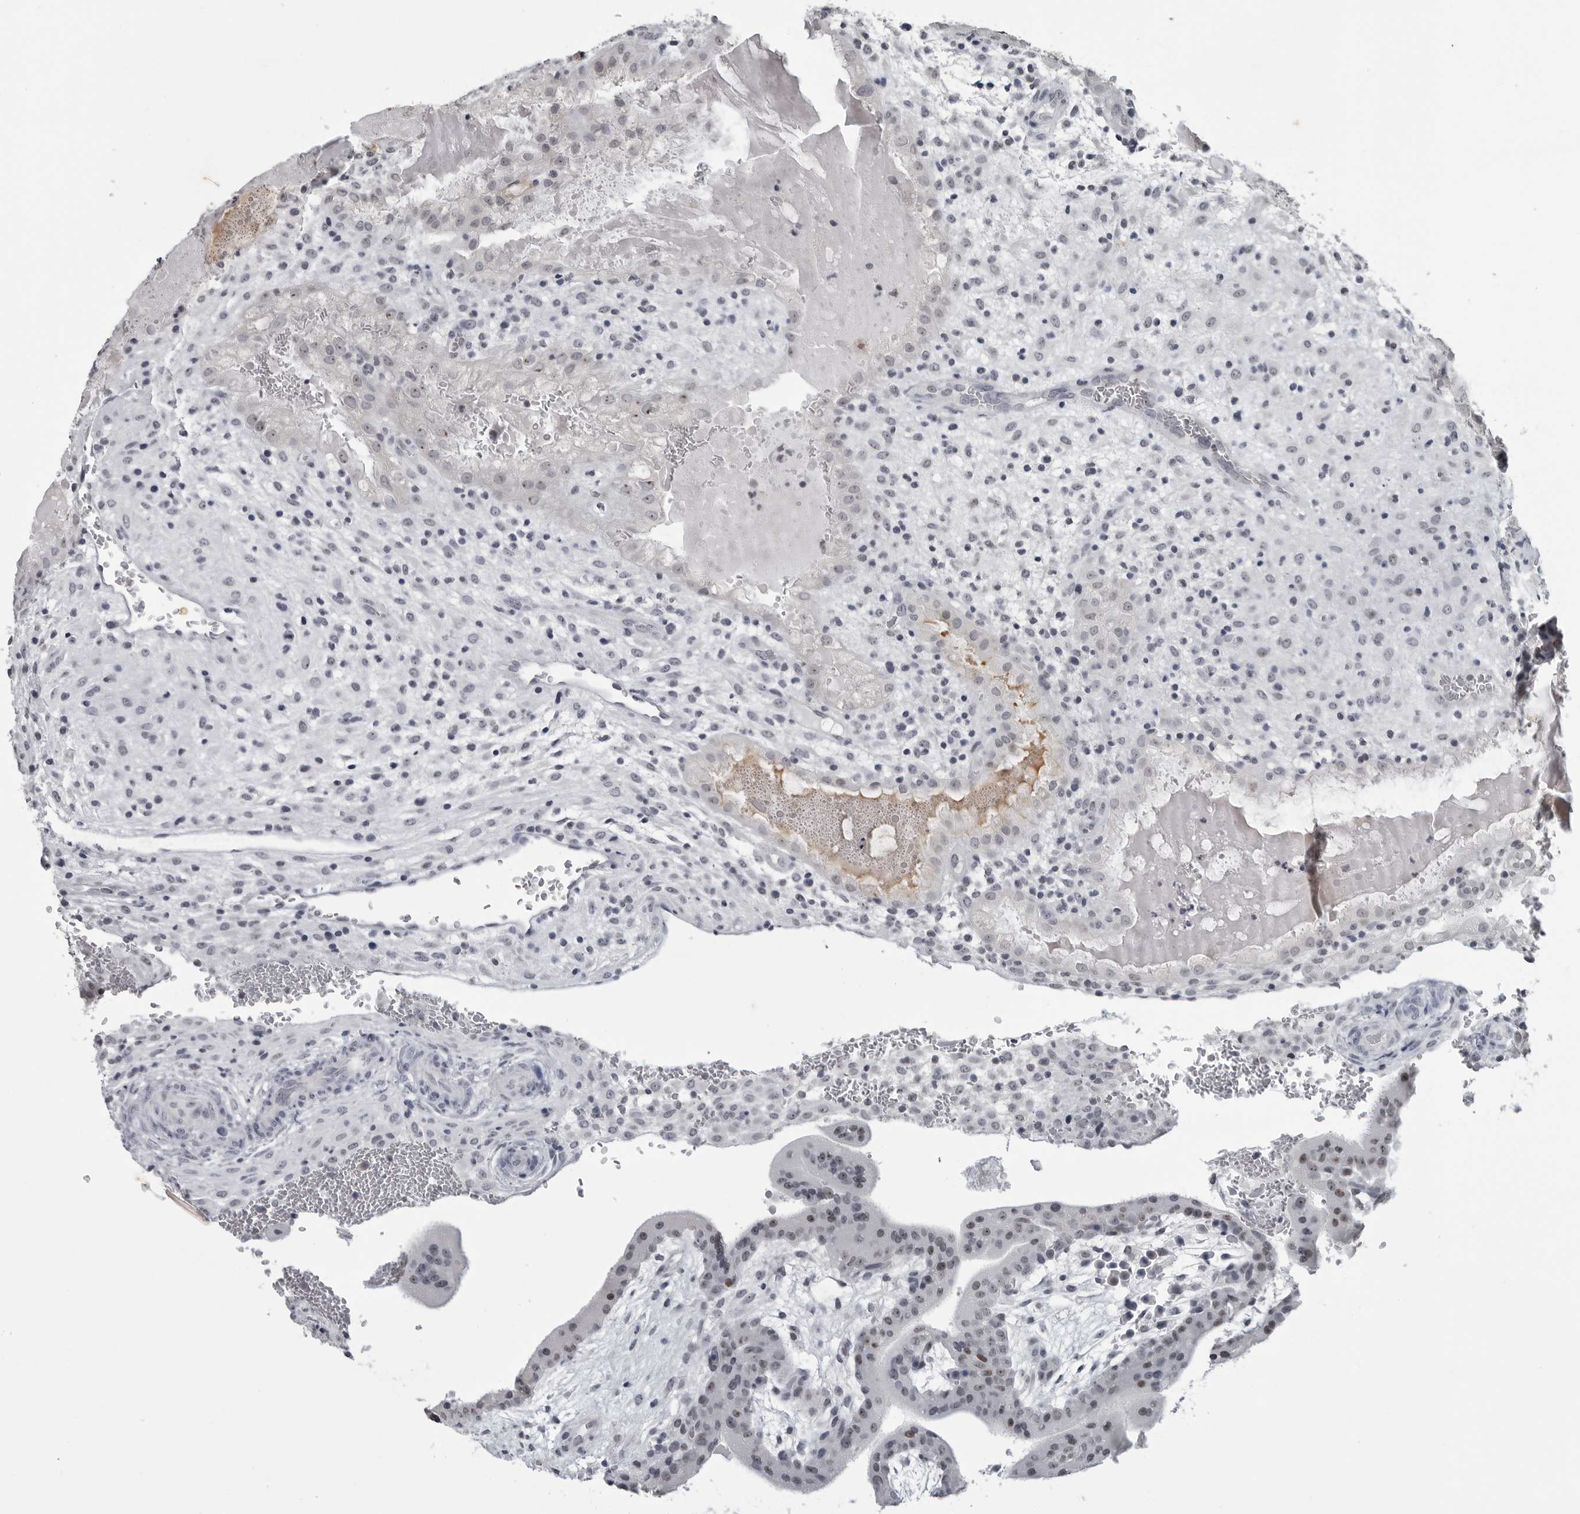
{"staining": {"intensity": "moderate", "quantity": ">75%", "location": "nuclear"}, "tissue": "placenta", "cell_type": "Decidual cells", "image_type": "normal", "snomed": [{"axis": "morphology", "description": "Normal tissue, NOS"}, {"axis": "topography", "description": "Placenta"}], "caption": "Immunohistochemical staining of benign human placenta reveals >75% levels of moderate nuclear protein staining in about >75% of decidual cells.", "gene": "DDX54", "patient": {"sex": "female", "age": 35}}